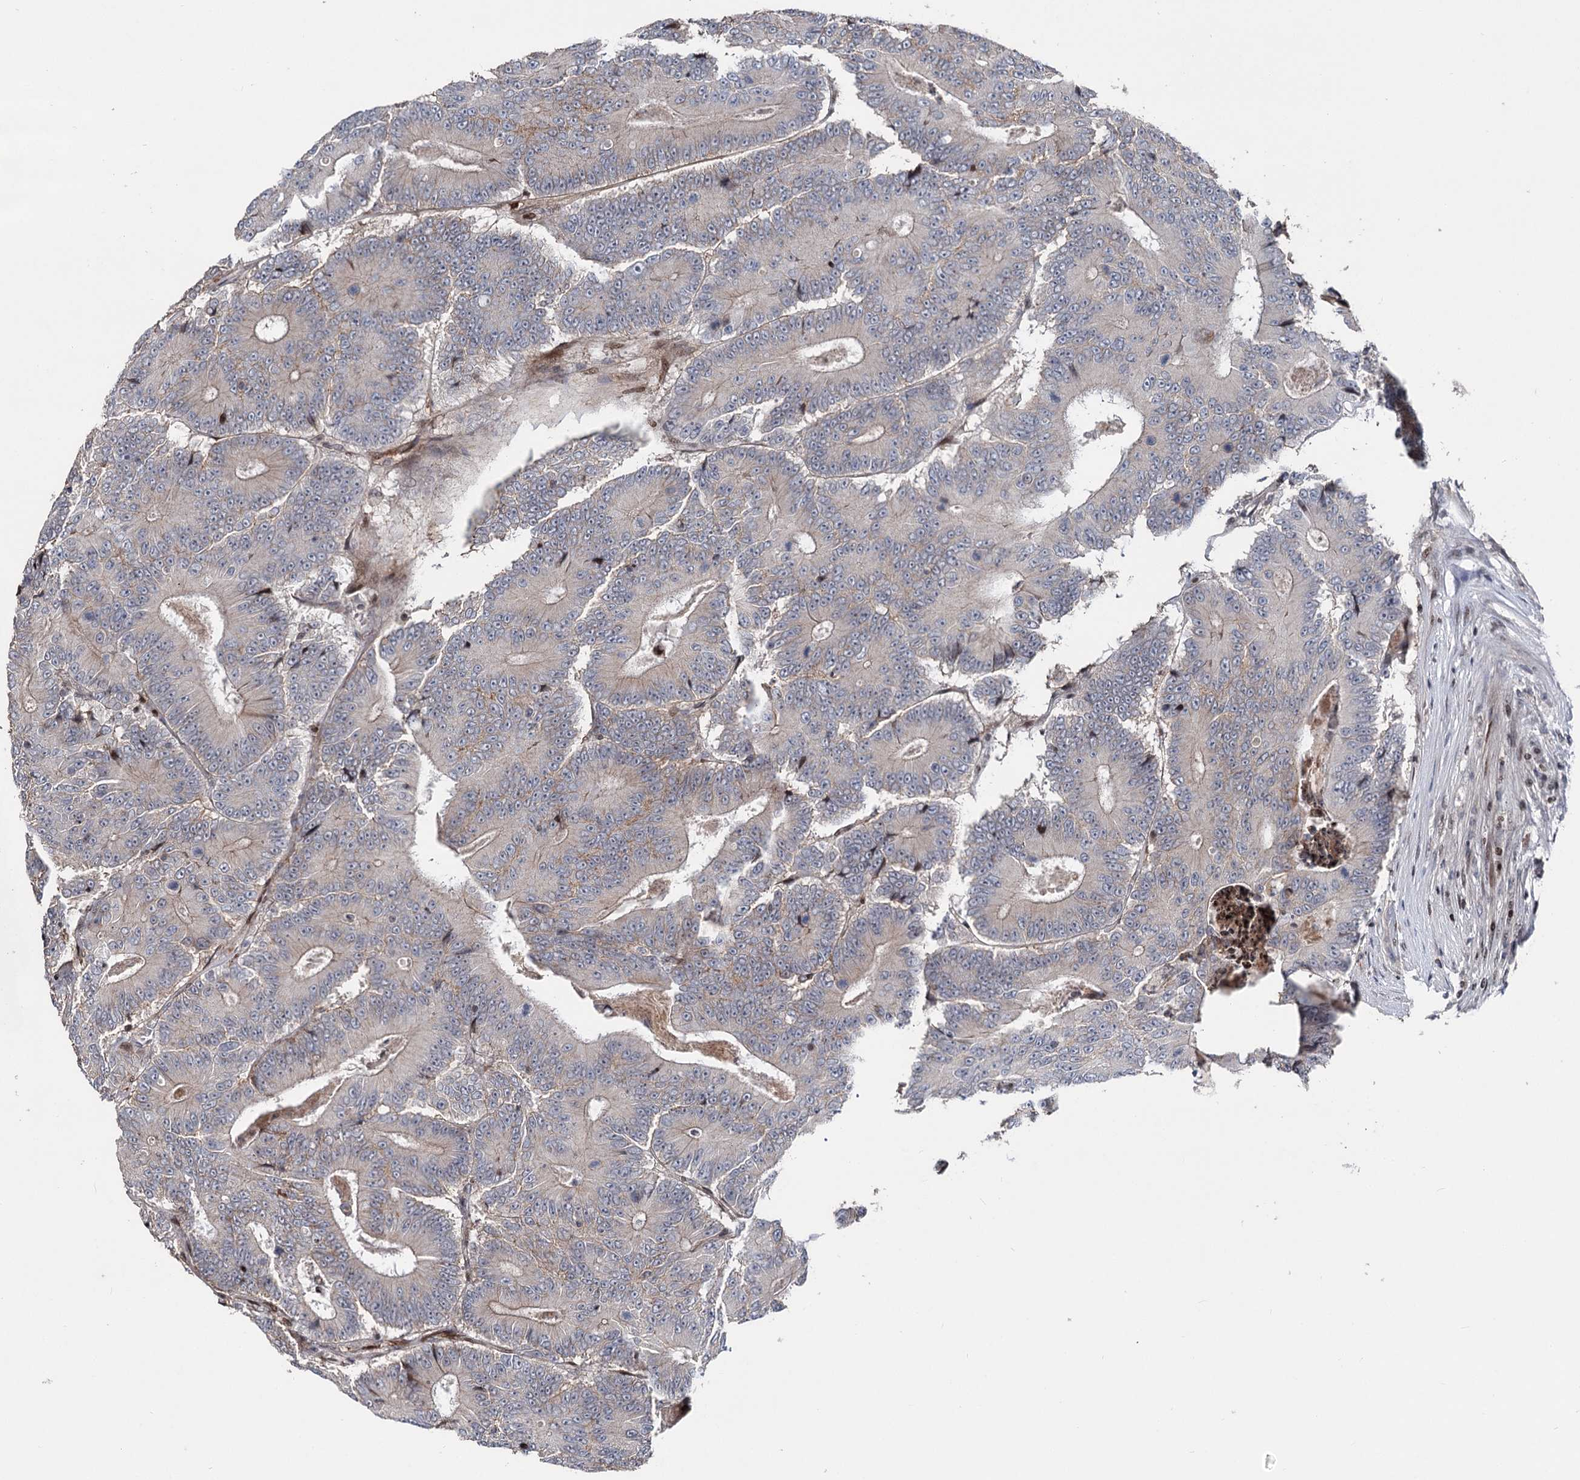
{"staining": {"intensity": "weak", "quantity": "25%-75%", "location": "cytoplasmic/membranous"}, "tissue": "colorectal cancer", "cell_type": "Tumor cells", "image_type": "cancer", "snomed": [{"axis": "morphology", "description": "Adenocarcinoma, NOS"}, {"axis": "topography", "description": "Colon"}], "caption": "DAB (3,3'-diaminobenzidine) immunohistochemical staining of human colorectal cancer exhibits weak cytoplasmic/membranous protein staining in approximately 25%-75% of tumor cells.", "gene": "ITFG2", "patient": {"sex": "male", "age": 83}}